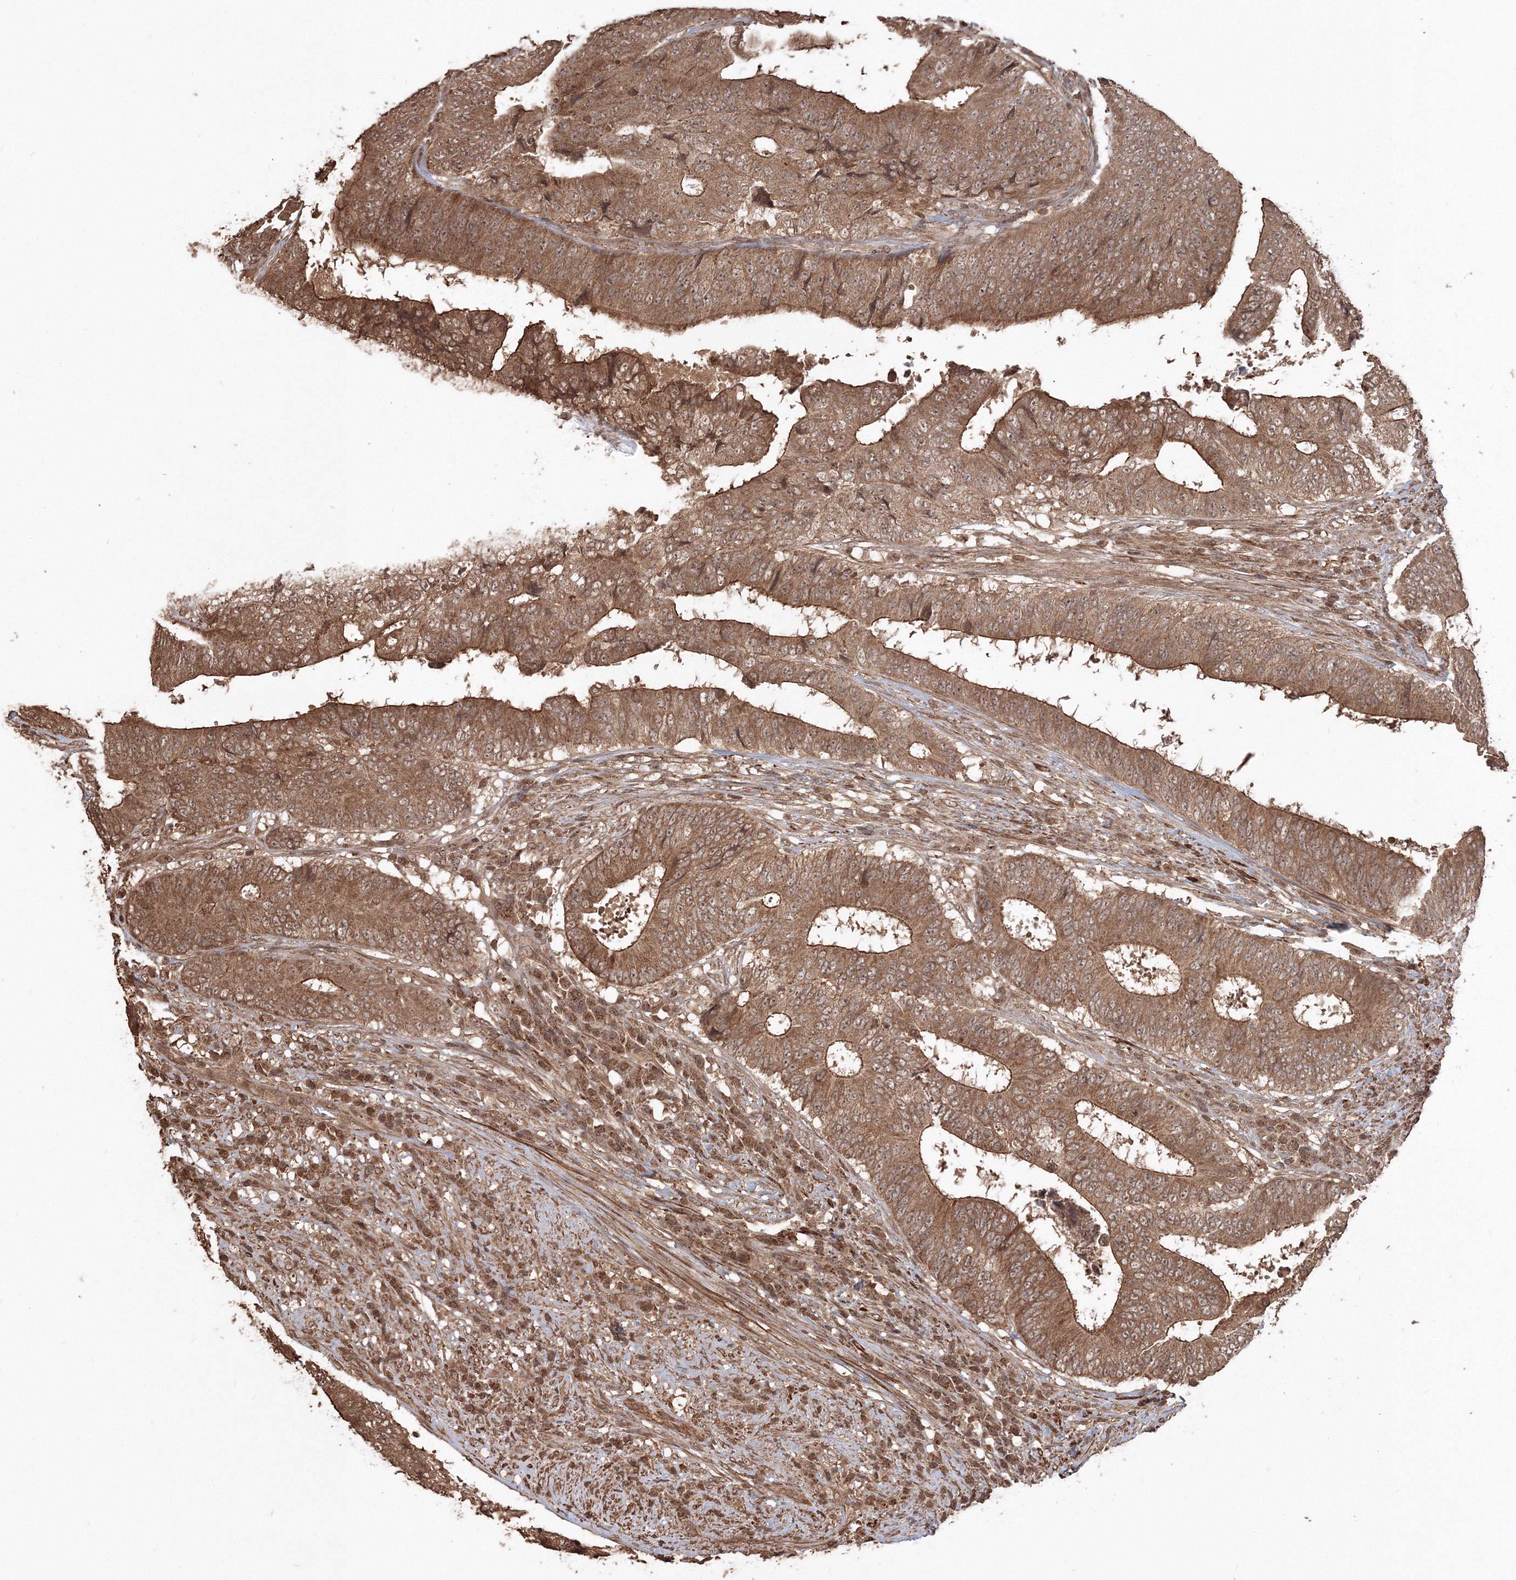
{"staining": {"intensity": "moderate", "quantity": ">75%", "location": "cytoplasmic/membranous"}, "tissue": "colorectal cancer", "cell_type": "Tumor cells", "image_type": "cancer", "snomed": [{"axis": "morphology", "description": "Adenocarcinoma, NOS"}, {"axis": "topography", "description": "Rectum"}], "caption": "Colorectal cancer tissue displays moderate cytoplasmic/membranous positivity in about >75% of tumor cells", "gene": "CCDC122", "patient": {"sex": "male", "age": 72}}